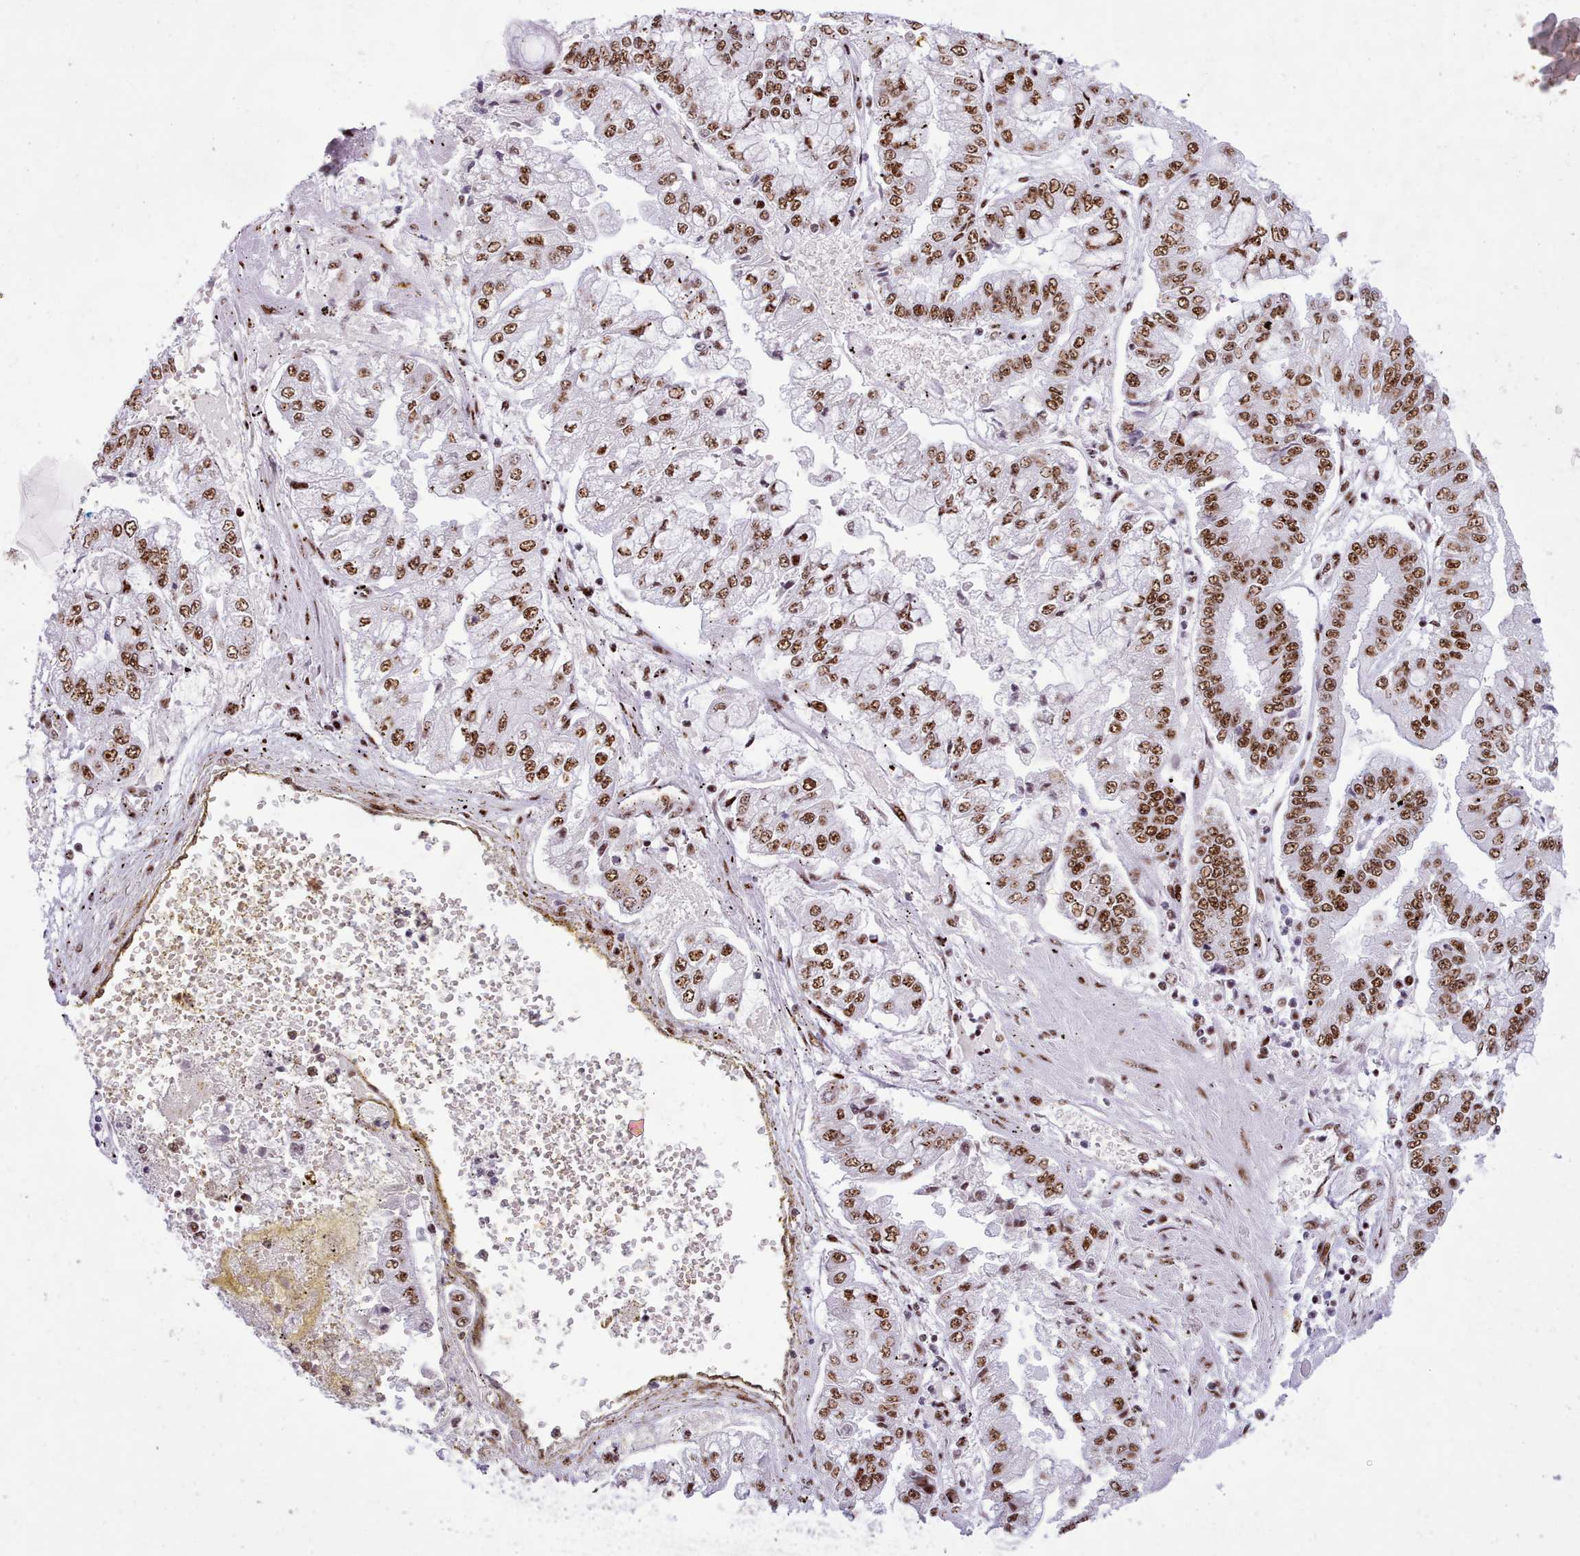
{"staining": {"intensity": "strong", "quantity": ">75%", "location": "nuclear"}, "tissue": "stomach cancer", "cell_type": "Tumor cells", "image_type": "cancer", "snomed": [{"axis": "morphology", "description": "Adenocarcinoma, NOS"}, {"axis": "topography", "description": "Stomach"}], "caption": "A high-resolution histopathology image shows IHC staining of stomach adenocarcinoma, which displays strong nuclear staining in approximately >75% of tumor cells. (DAB = brown stain, brightfield microscopy at high magnification).", "gene": "TMEM35B", "patient": {"sex": "male", "age": 76}}